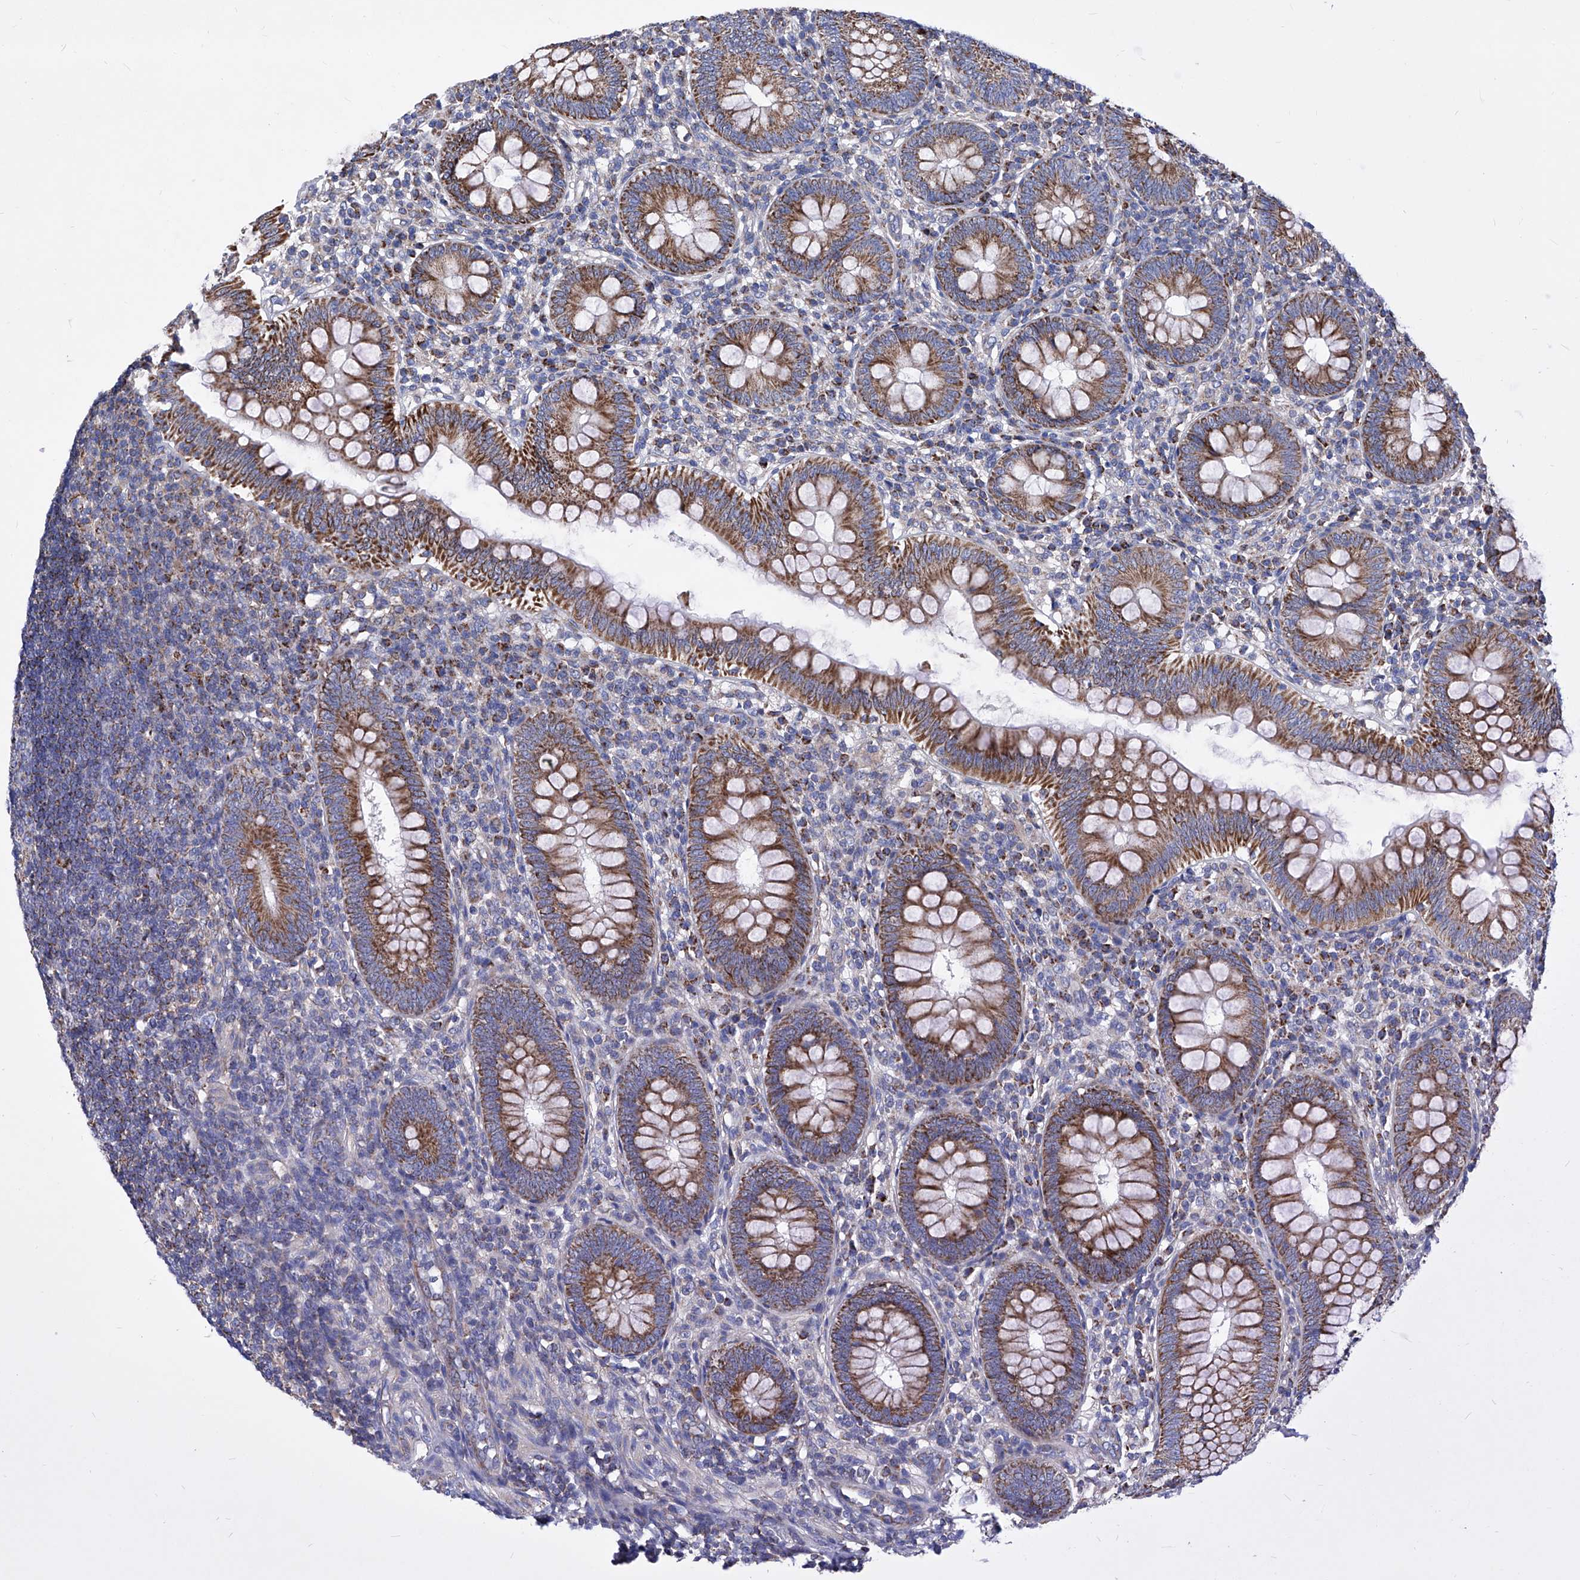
{"staining": {"intensity": "strong", "quantity": ">75%", "location": "cytoplasmic/membranous"}, "tissue": "appendix", "cell_type": "Glandular cells", "image_type": "normal", "snomed": [{"axis": "morphology", "description": "Normal tissue, NOS"}, {"axis": "topography", "description": "Appendix"}], "caption": "Immunohistochemical staining of normal human appendix shows high levels of strong cytoplasmic/membranous expression in approximately >75% of glandular cells.", "gene": "HRNR", "patient": {"sex": "male", "age": 14}}